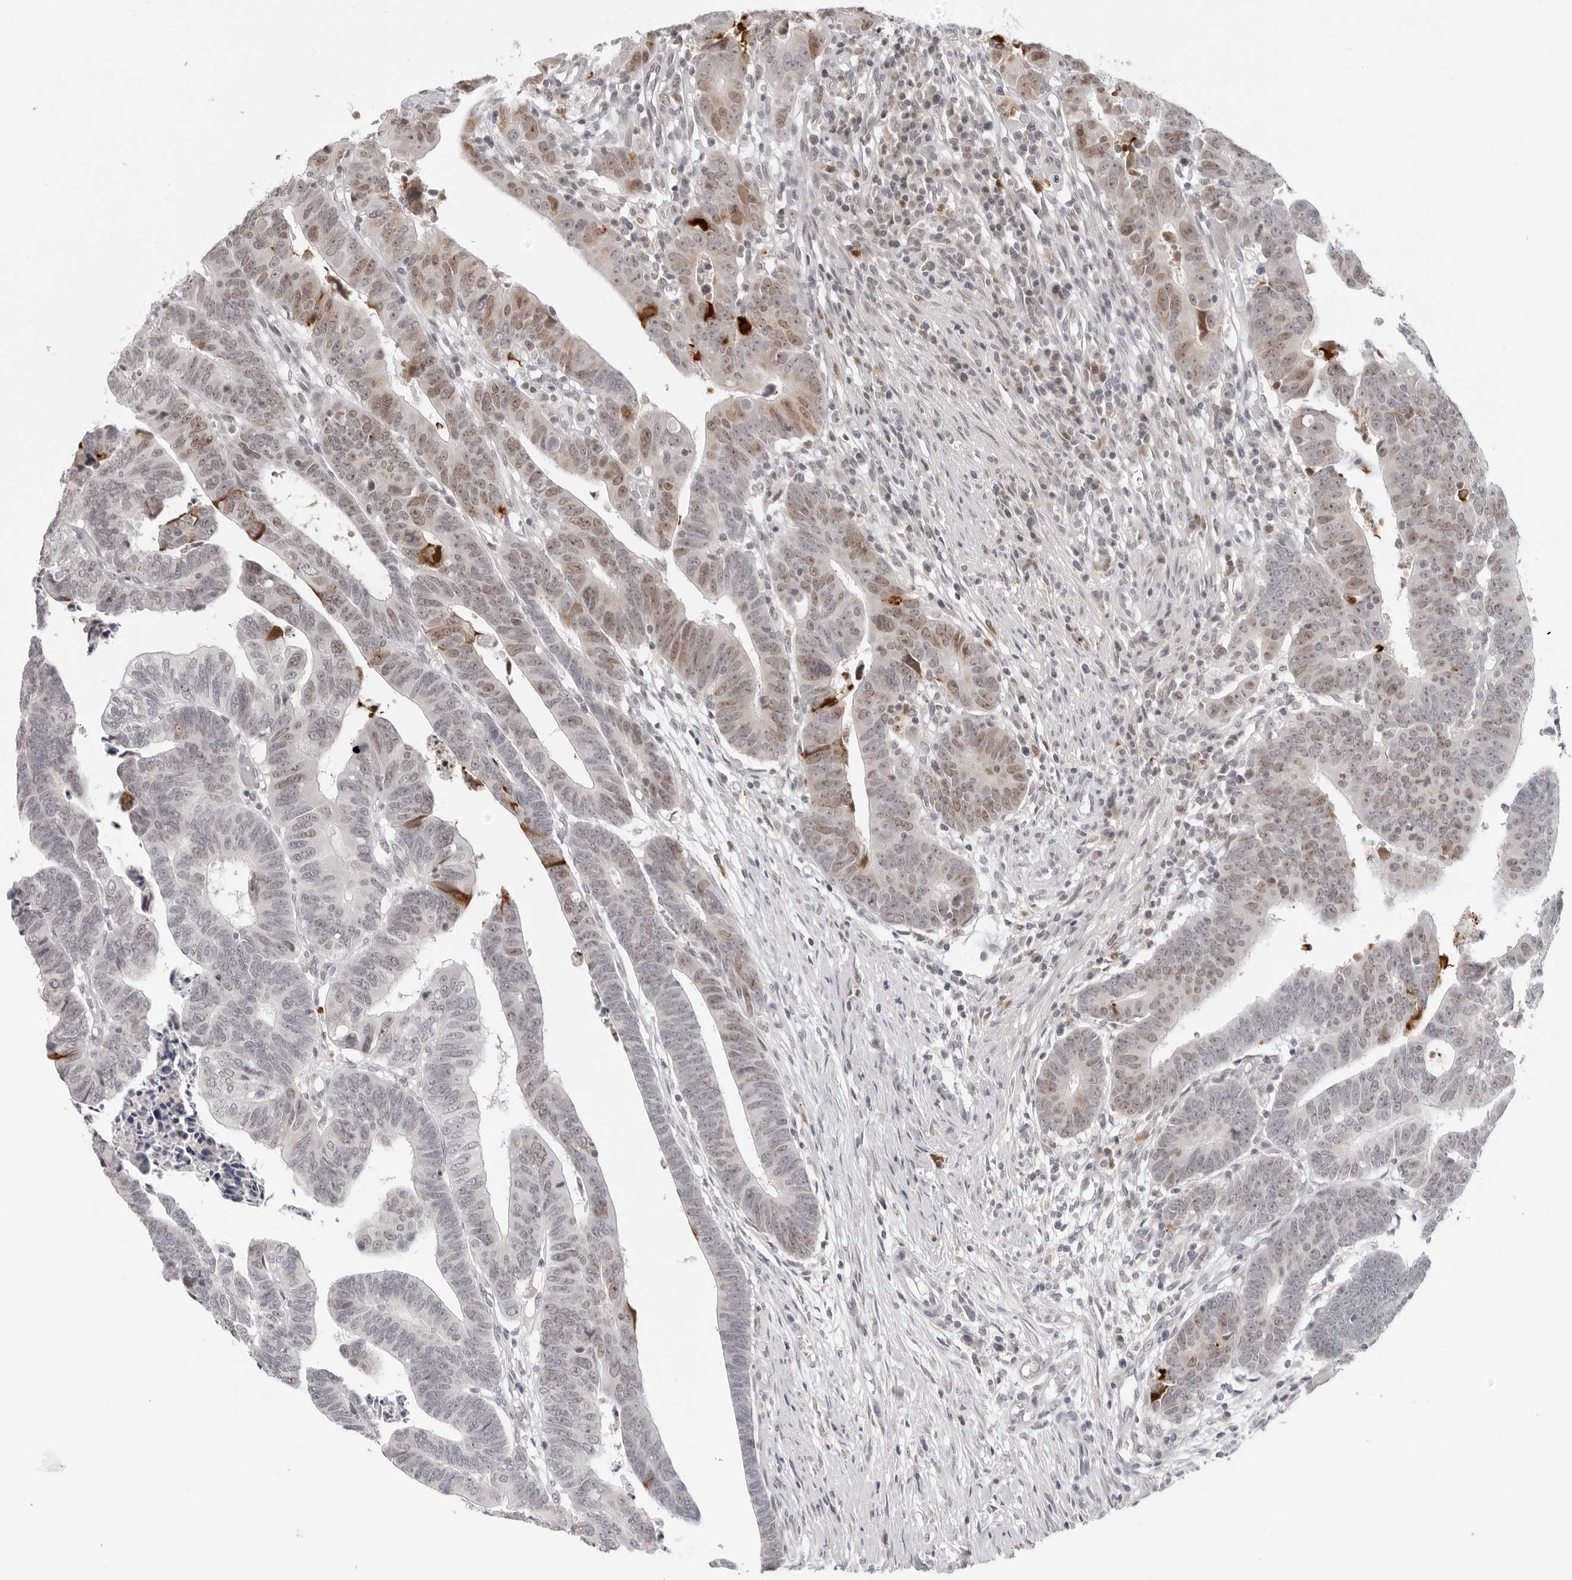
{"staining": {"intensity": "weak", "quantity": "25%-75%", "location": "cytoplasmic/membranous,nuclear"}, "tissue": "colorectal cancer", "cell_type": "Tumor cells", "image_type": "cancer", "snomed": [{"axis": "morphology", "description": "Adenocarcinoma, NOS"}, {"axis": "topography", "description": "Rectum"}], "caption": "Adenocarcinoma (colorectal) was stained to show a protein in brown. There is low levels of weak cytoplasmic/membranous and nuclear positivity in about 25%-75% of tumor cells.", "gene": "MSH6", "patient": {"sex": "female", "age": 65}}